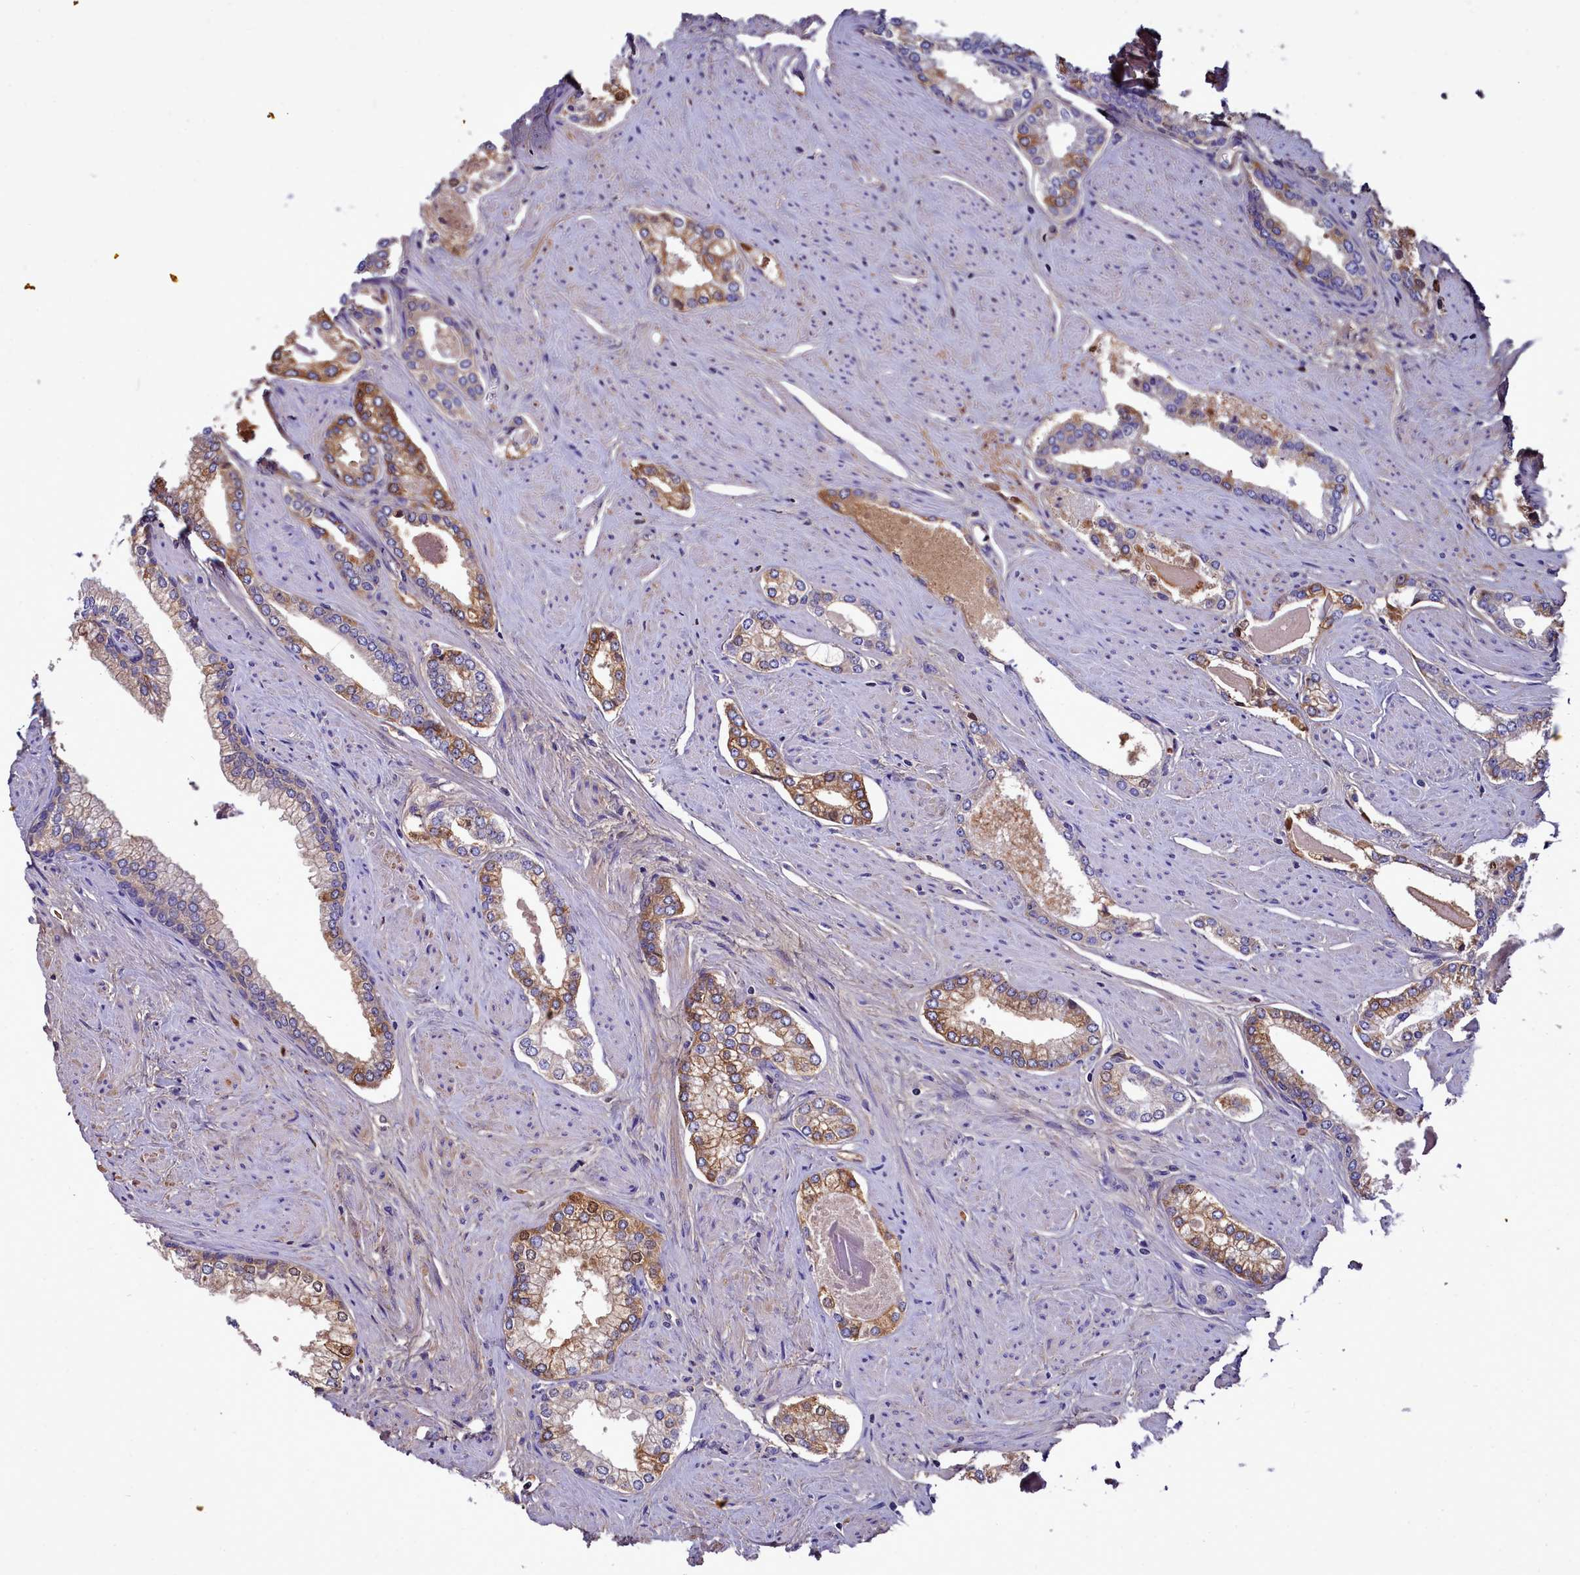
{"staining": {"intensity": "moderate", "quantity": "25%-75%", "location": "cytoplasmic/membranous,nuclear"}, "tissue": "prostate cancer", "cell_type": "Tumor cells", "image_type": "cancer", "snomed": [{"axis": "morphology", "description": "Adenocarcinoma, Low grade"}, {"axis": "topography", "description": "Prostate and seminal vesicle, NOS"}], "caption": "Prostate cancer (low-grade adenocarcinoma) stained for a protein (brown) exhibits moderate cytoplasmic/membranous and nuclear positive expression in approximately 25%-75% of tumor cells.", "gene": "H1-7", "patient": {"sex": "male", "age": 60}}